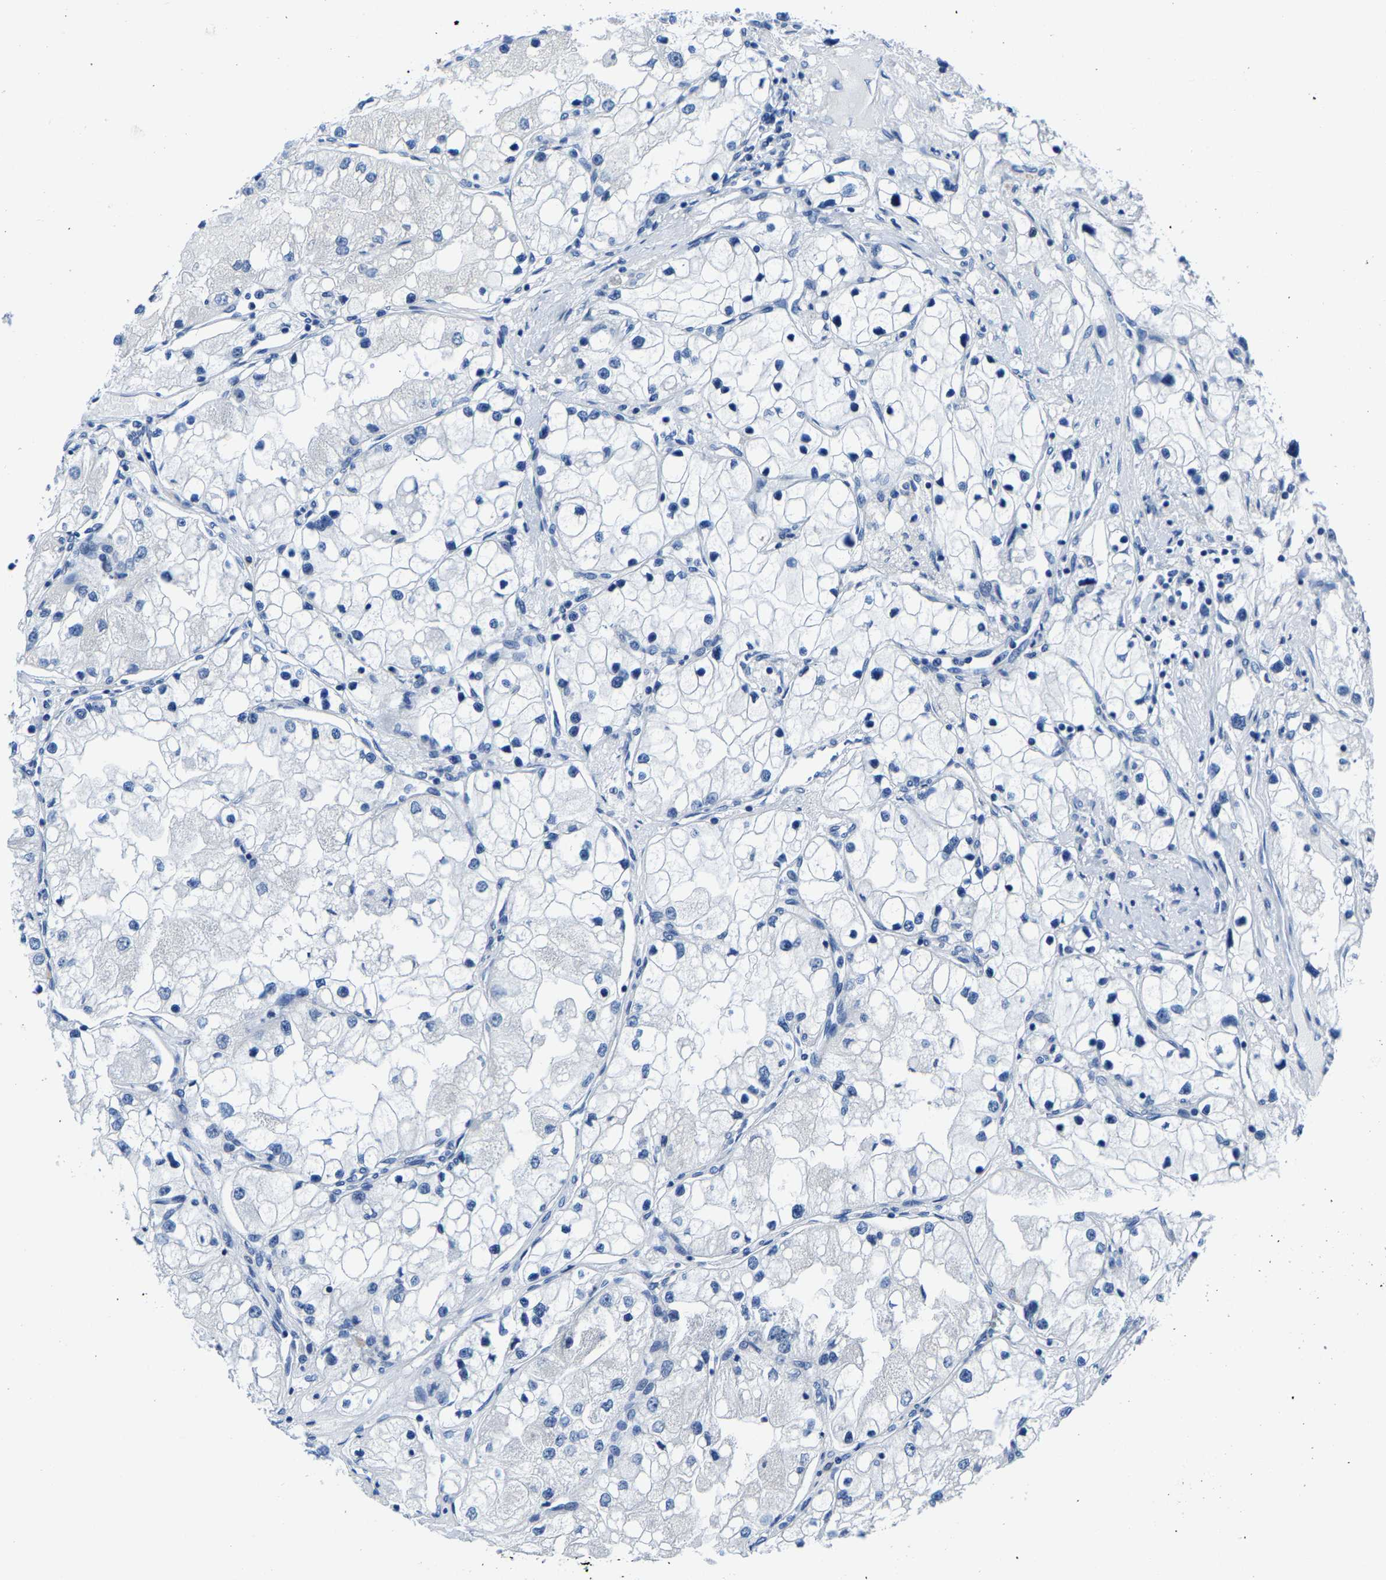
{"staining": {"intensity": "negative", "quantity": "none", "location": "none"}, "tissue": "renal cancer", "cell_type": "Tumor cells", "image_type": "cancer", "snomed": [{"axis": "morphology", "description": "Adenocarcinoma, NOS"}, {"axis": "topography", "description": "Kidney"}], "caption": "Protein analysis of renal adenocarcinoma reveals no significant expression in tumor cells.", "gene": "SSH3", "patient": {"sex": "male", "age": 68}}